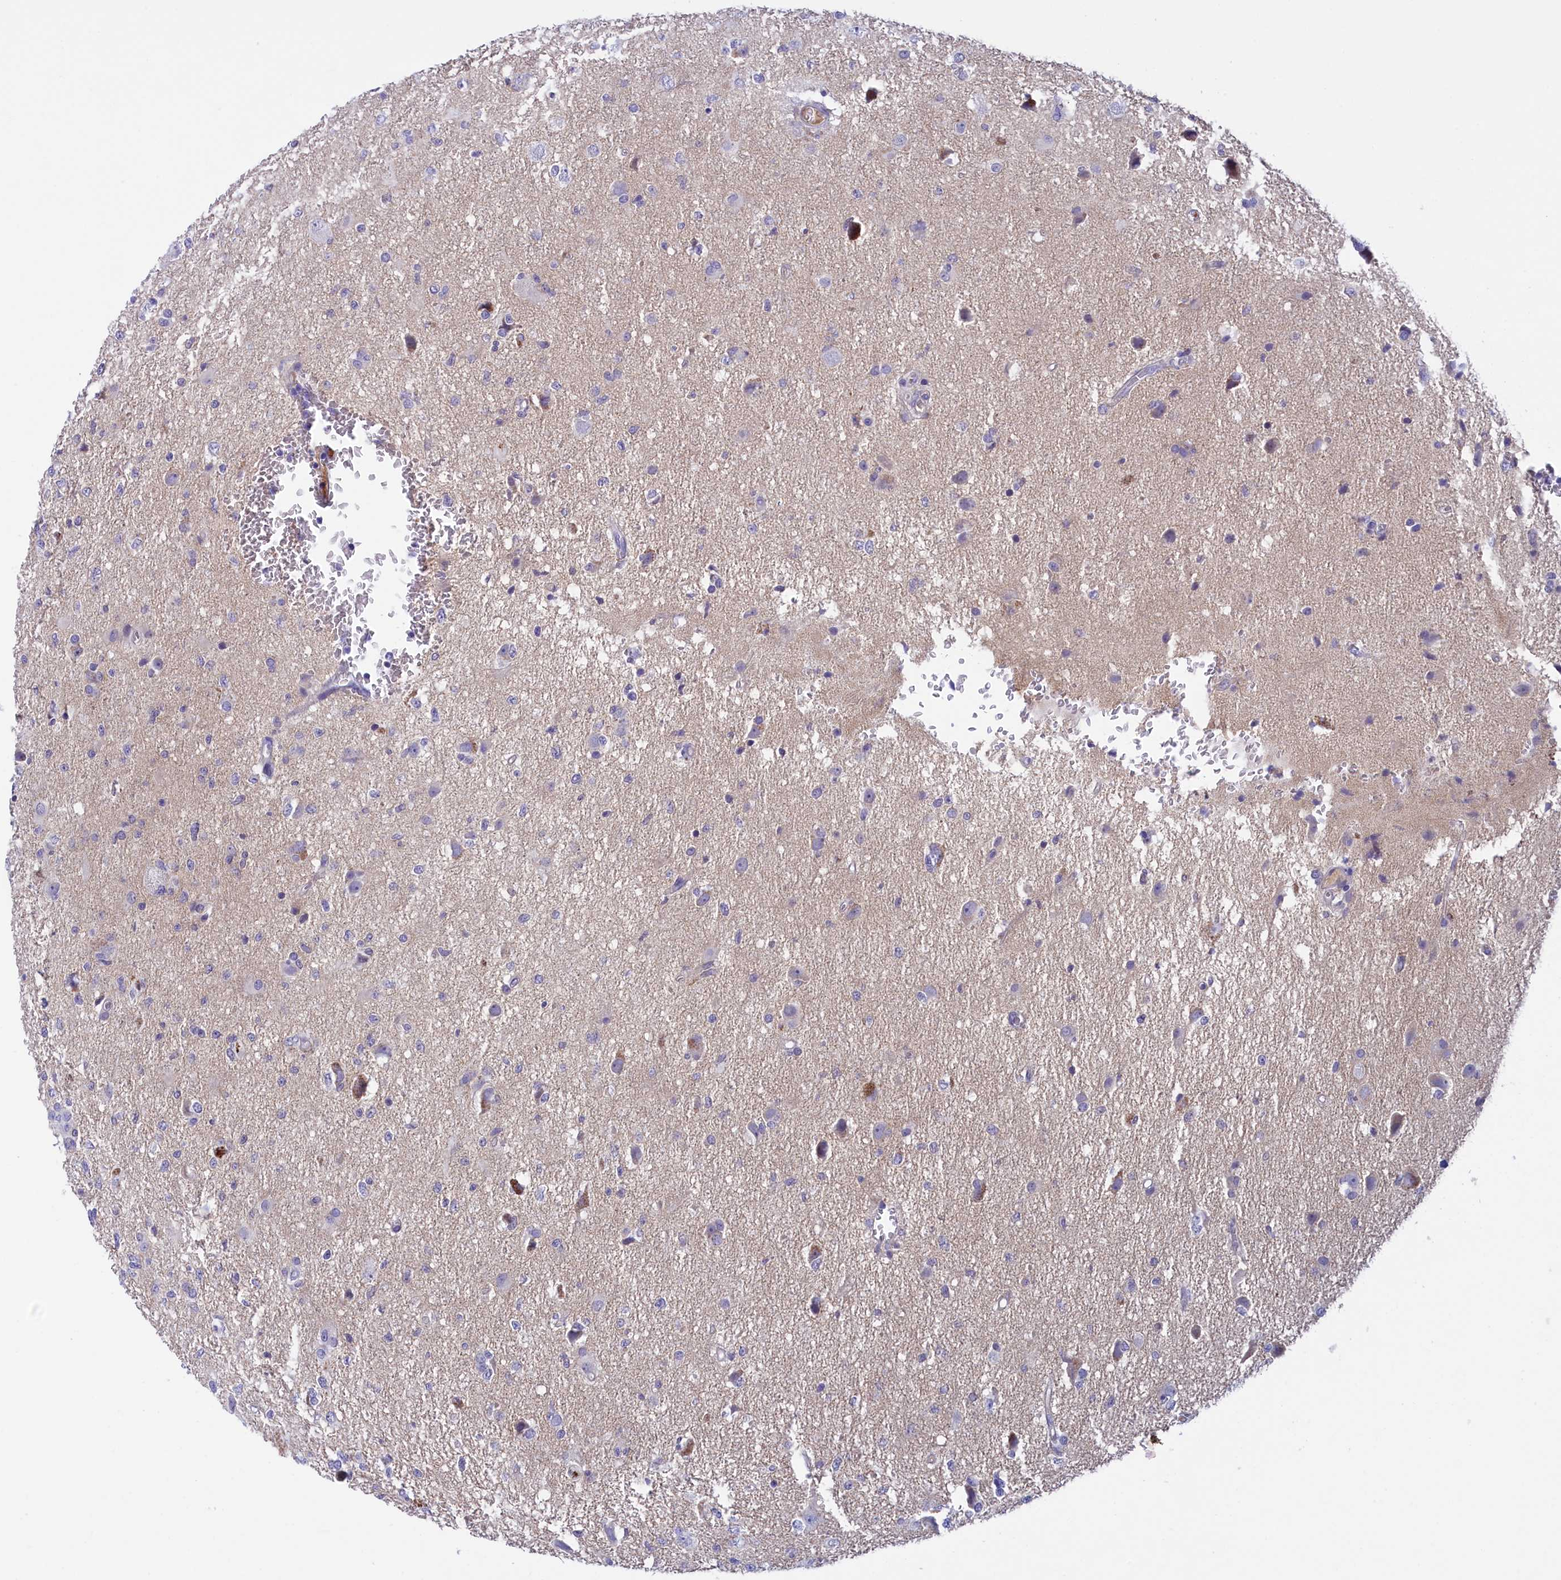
{"staining": {"intensity": "negative", "quantity": "none", "location": "none"}, "tissue": "glioma", "cell_type": "Tumor cells", "image_type": "cancer", "snomed": [{"axis": "morphology", "description": "Glioma, malignant, High grade"}, {"axis": "topography", "description": "Brain"}], "caption": "Immunohistochemistry (IHC) of human glioma reveals no expression in tumor cells. The staining is performed using DAB (3,3'-diaminobenzidine) brown chromogen with nuclei counter-stained in using hematoxylin.", "gene": "STYX", "patient": {"sex": "female", "age": 57}}